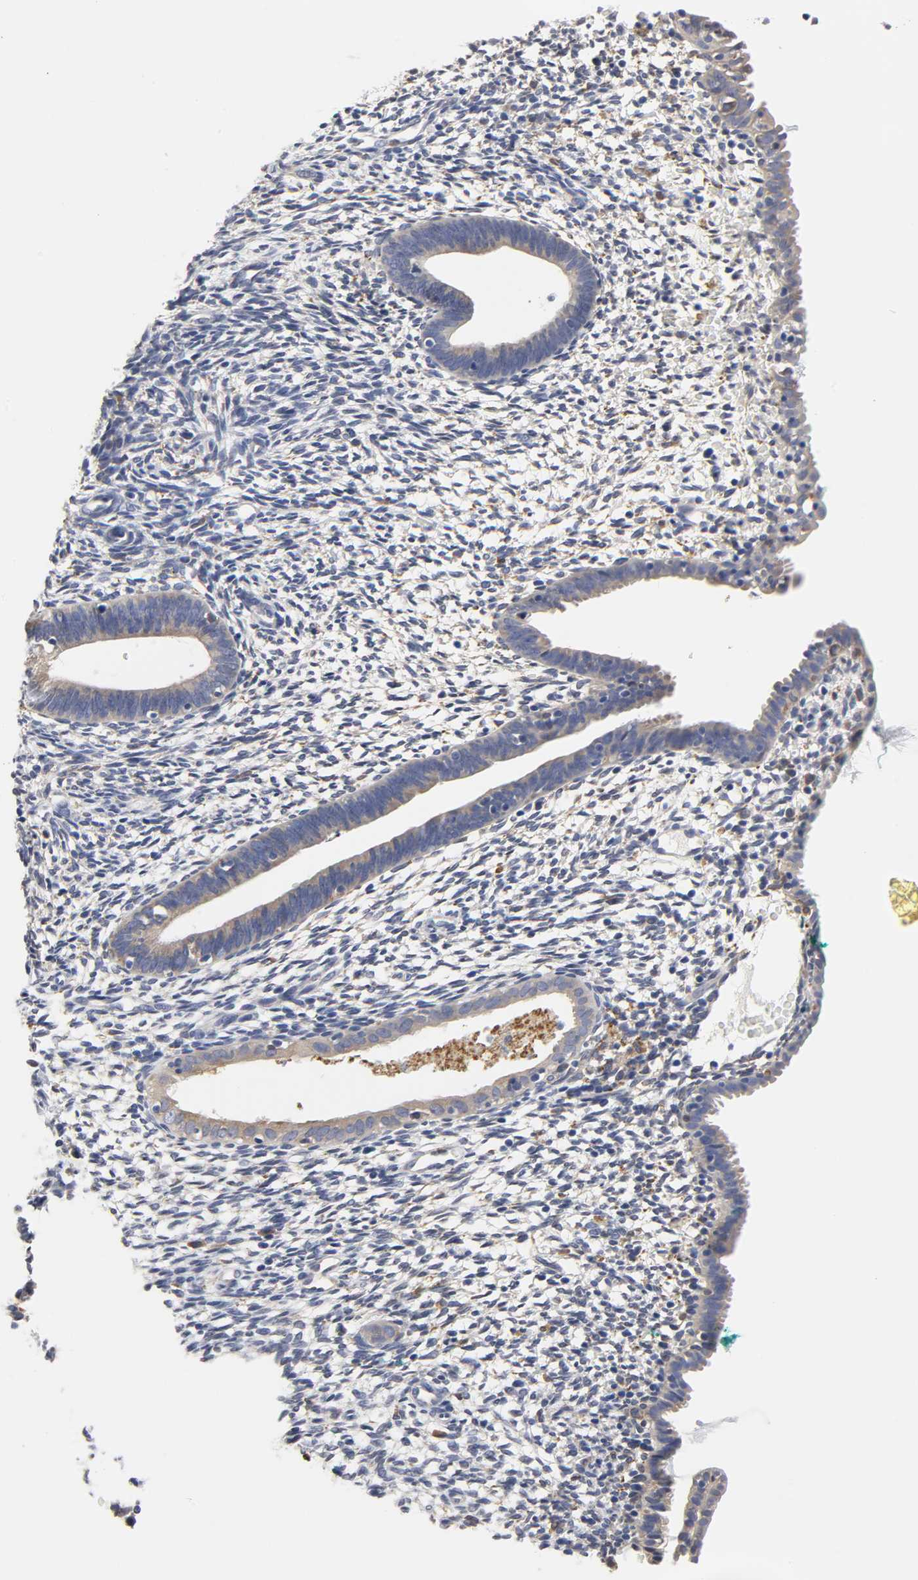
{"staining": {"intensity": "negative", "quantity": "none", "location": "none"}, "tissue": "endometrium", "cell_type": "Cells in endometrial stroma", "image_type": "normal", "snomed": [{"axis": "morphology", "description": "Normal tissue, NOS"}, {"axis": "morphology", "description": "Atrophy, NOS"}, {"axis": "topography", "description": "Uterus"}, {"axis": "topography", "description": "Endometrium"}], "caption": "Immunohistochemistry (IHC) of benign human endometrium shows no staining in cells in endometrial stroma. (IHC, brightfield microscopy, high magnification).", "gene": "HCK", "patient": {"sex": "female", "age": 68}}